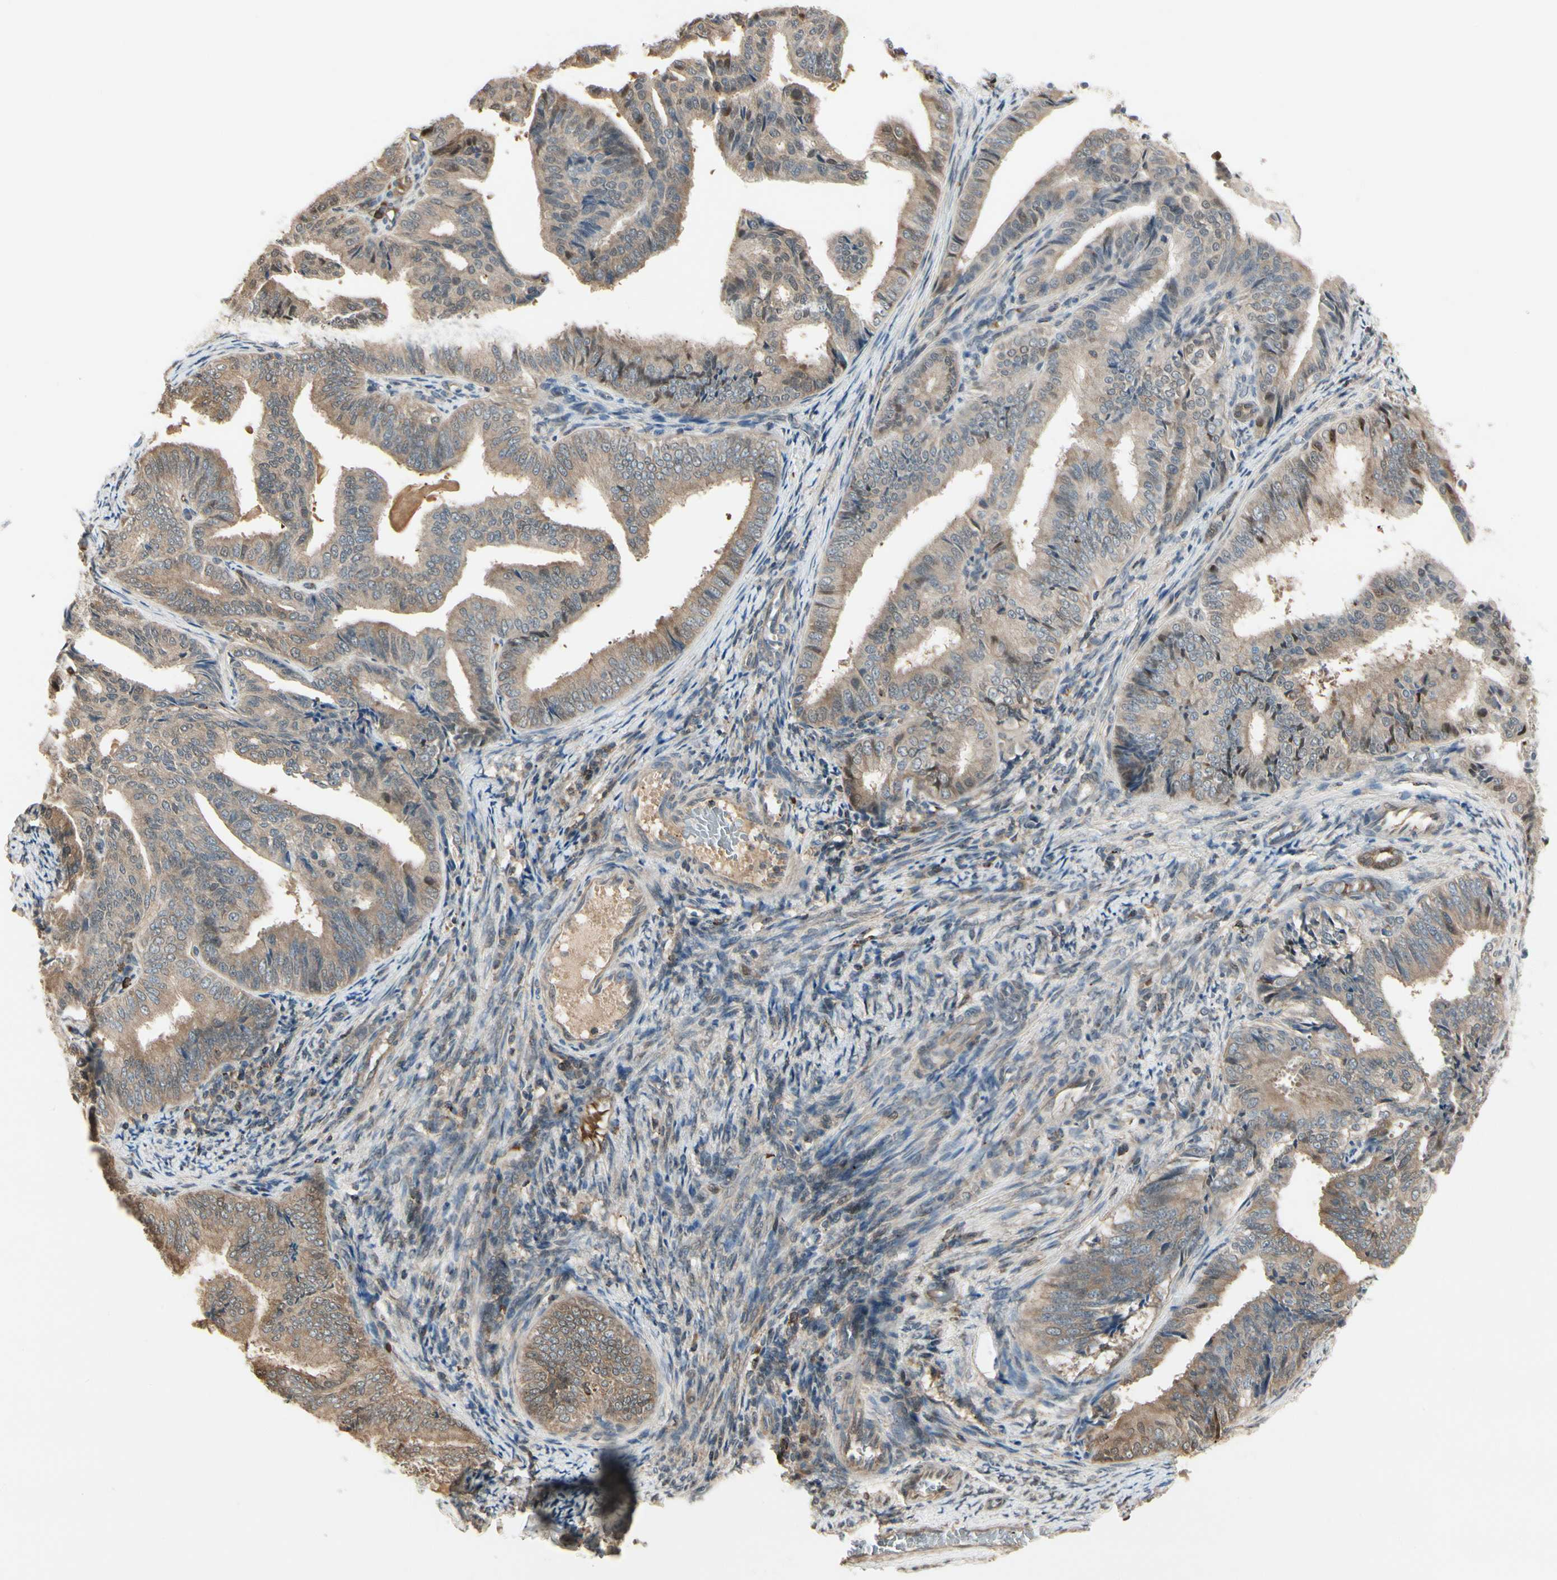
{"staining": {"intensity": "moderate", "quantity": ">75%", "location": "cytoplasmic/membranous,nuclear"}, "tissue": "endometrial cancer", "cell_type": "Tumor cells", "image_type": "cancer", "snomed": [{"axis": "morphology", "description": "Adenocarcinoma, NOS"}, {"axis": "topography", "description": "Endometrium"}], "caption": "Tumor cells reveal moderate cytoplasmic/membranous and nuclear expression in approximately >75% of cells in adenocarcinoma (endometrial).", "gene": "EVC", "patient": {"sex": "female", "age": 58}}